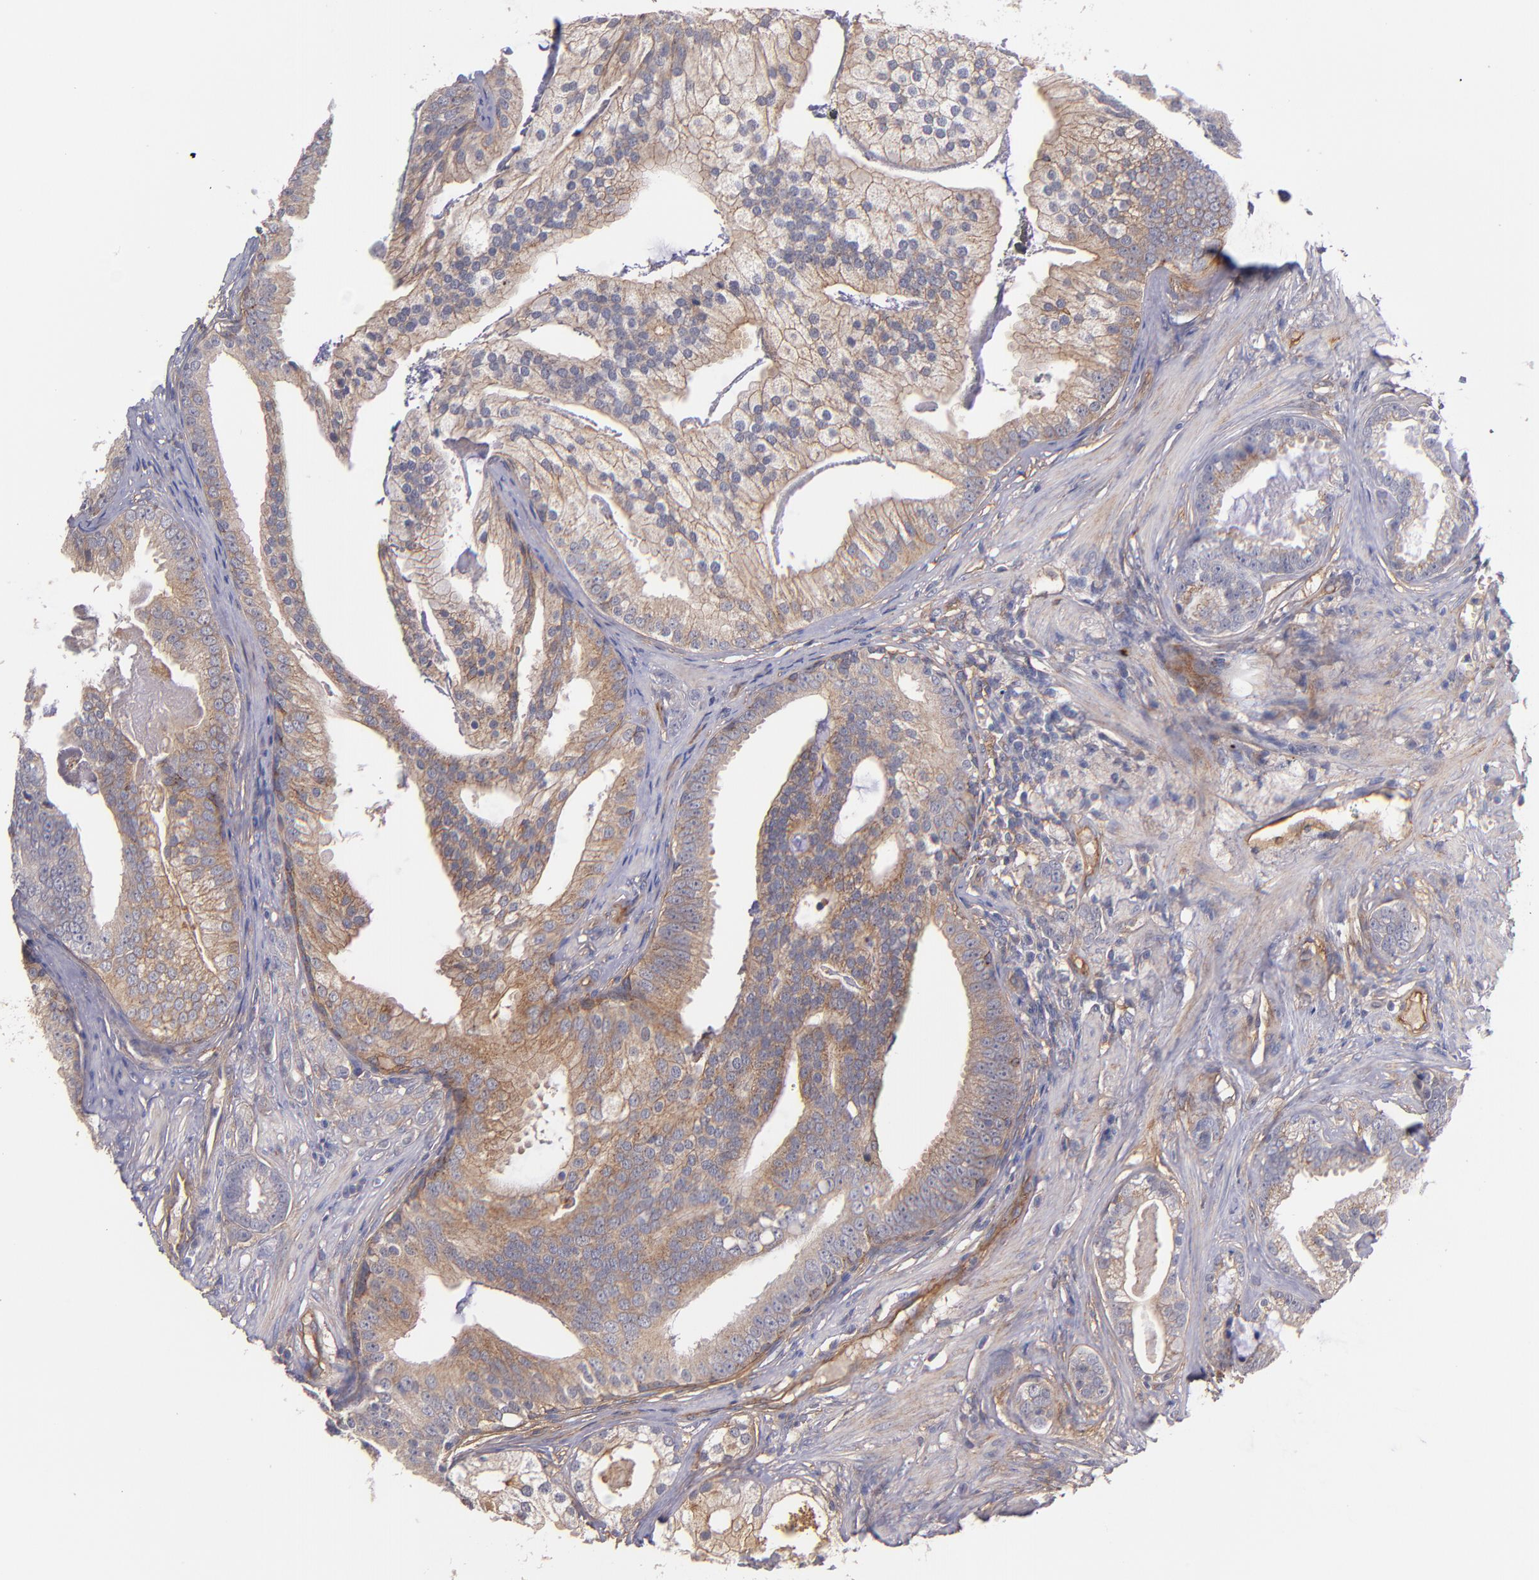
{"staining": {"intensity": "weak", "quantity": ">75%", "location": "cytoplasmic/membranous"}, "tissue": "prostate cancer", "cell_type": "Tumor cells", "image_type": "cancer", "snomed": [{"axis": "morphology", "description": "Adenocarcinoma, Low grade"}, {"axis": "topography", "description": "Prostate"}], "caption": "IHC micrograph of neoplastic tissue: human prostate cancer (adenocarcinoma (low-grade)) stained using IHC exhibits low levels of weak protein expression localized specifically in the cytoplasmic/membranous of tumor cells, appearing as a cytoplasmic/membranous brown color.", "gene": "PLSCR4", "patient": {"sex": "male", "age": 58}}